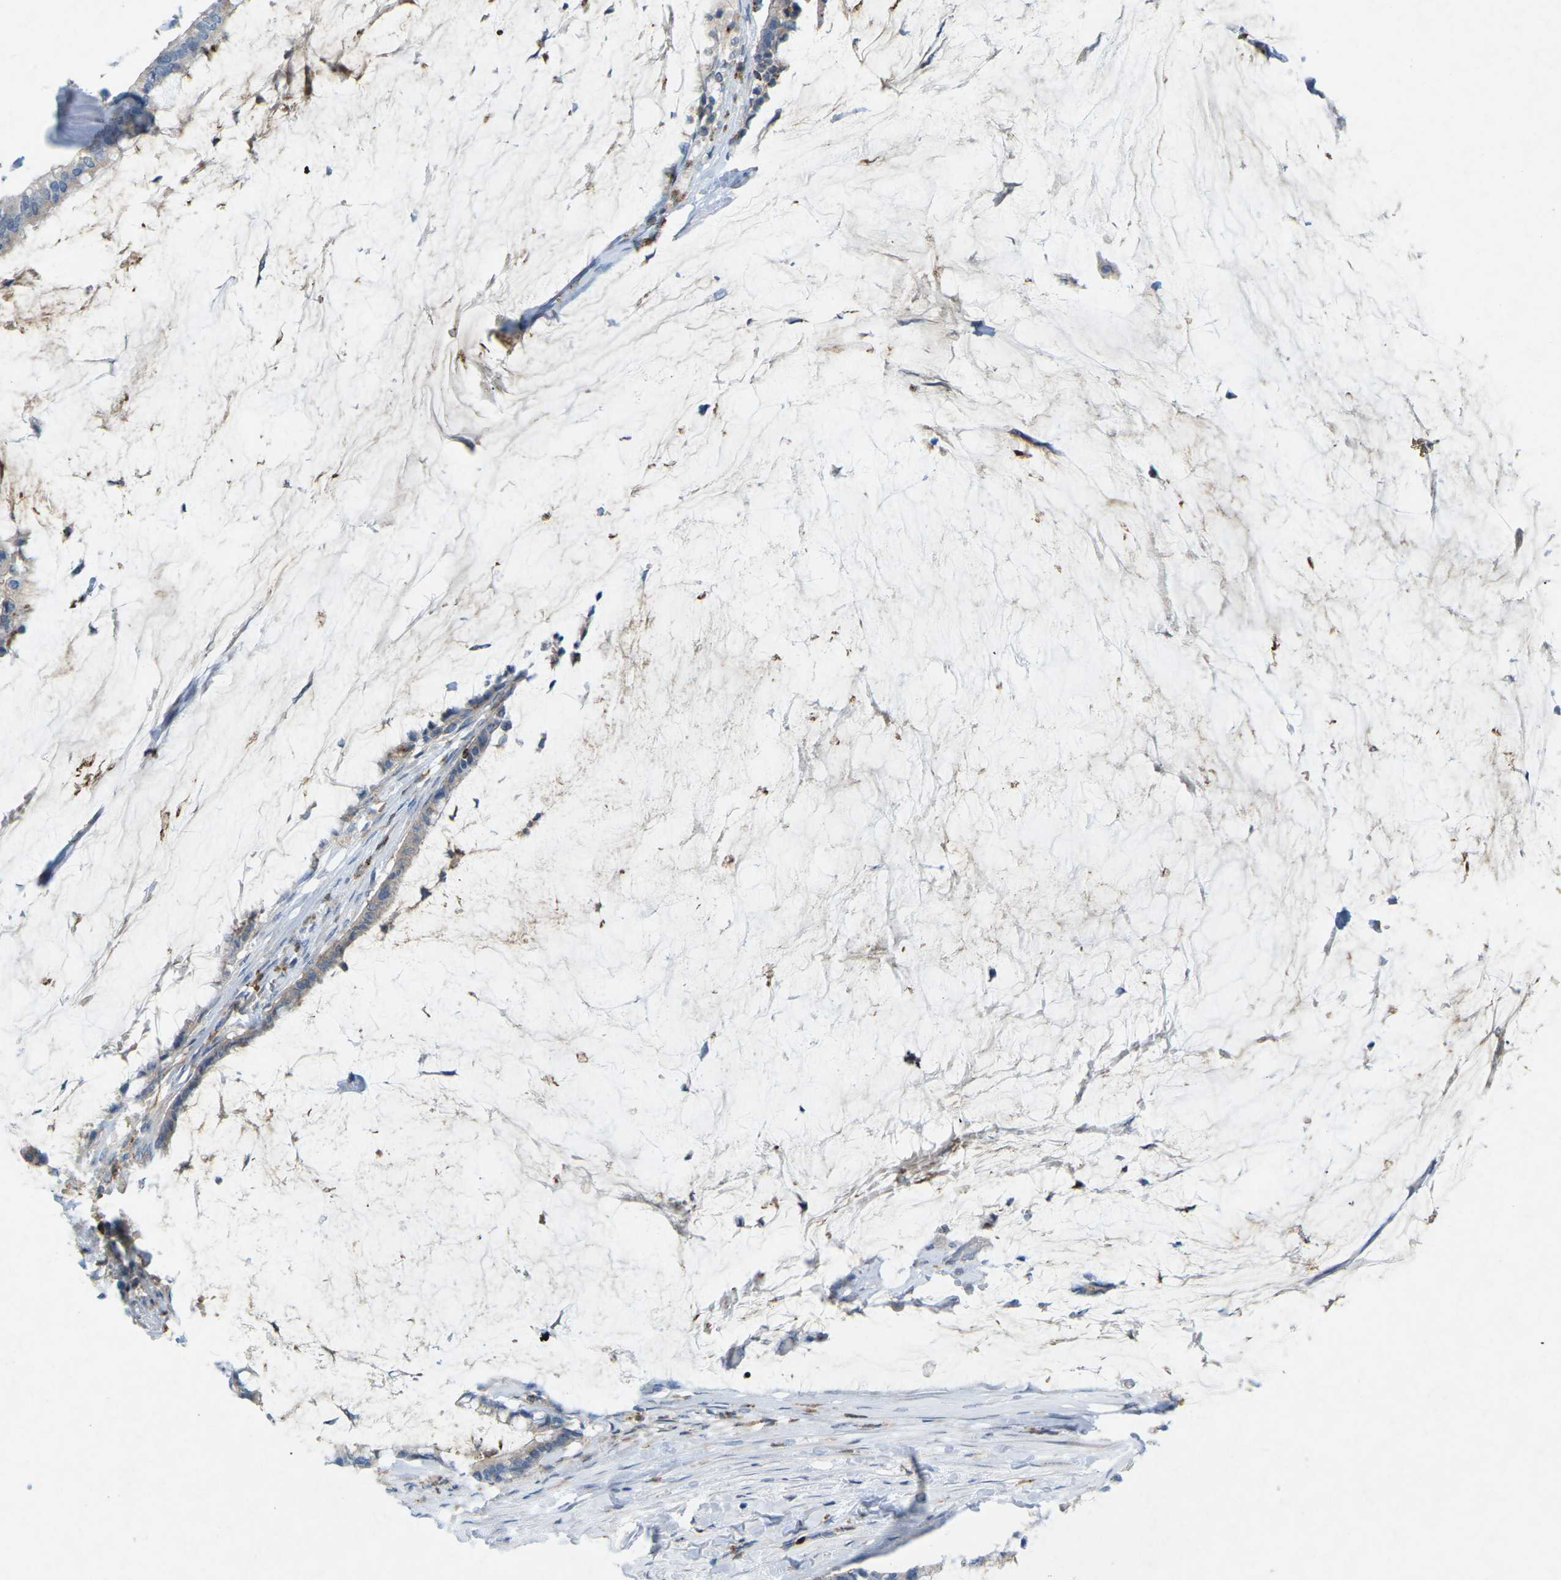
{"staining": {"intensity": "weak", "quantity": "25%-75%", "location": "cytoplasmic/membranous"}, "tissue": "pancreatic cancer", "cell_type": "Tumor cells", "image_type": "cancer", "snomed": [{"axis": "morphology", "description": "Adenocarcinoma, NOS"}, {"axis": "topography", "description": "Pancreas"}], "caption": "Protein analysis of adenocarcinoma (pancreatic) tissue reveals weak cytoplasmic/membranous expression in about 25%-75% of tumor cells. (brown staining indicates protein expression, while blue staining denotes nuclei).", "gene": "STK11", "patient": {"sex": "male", "age": 41}}